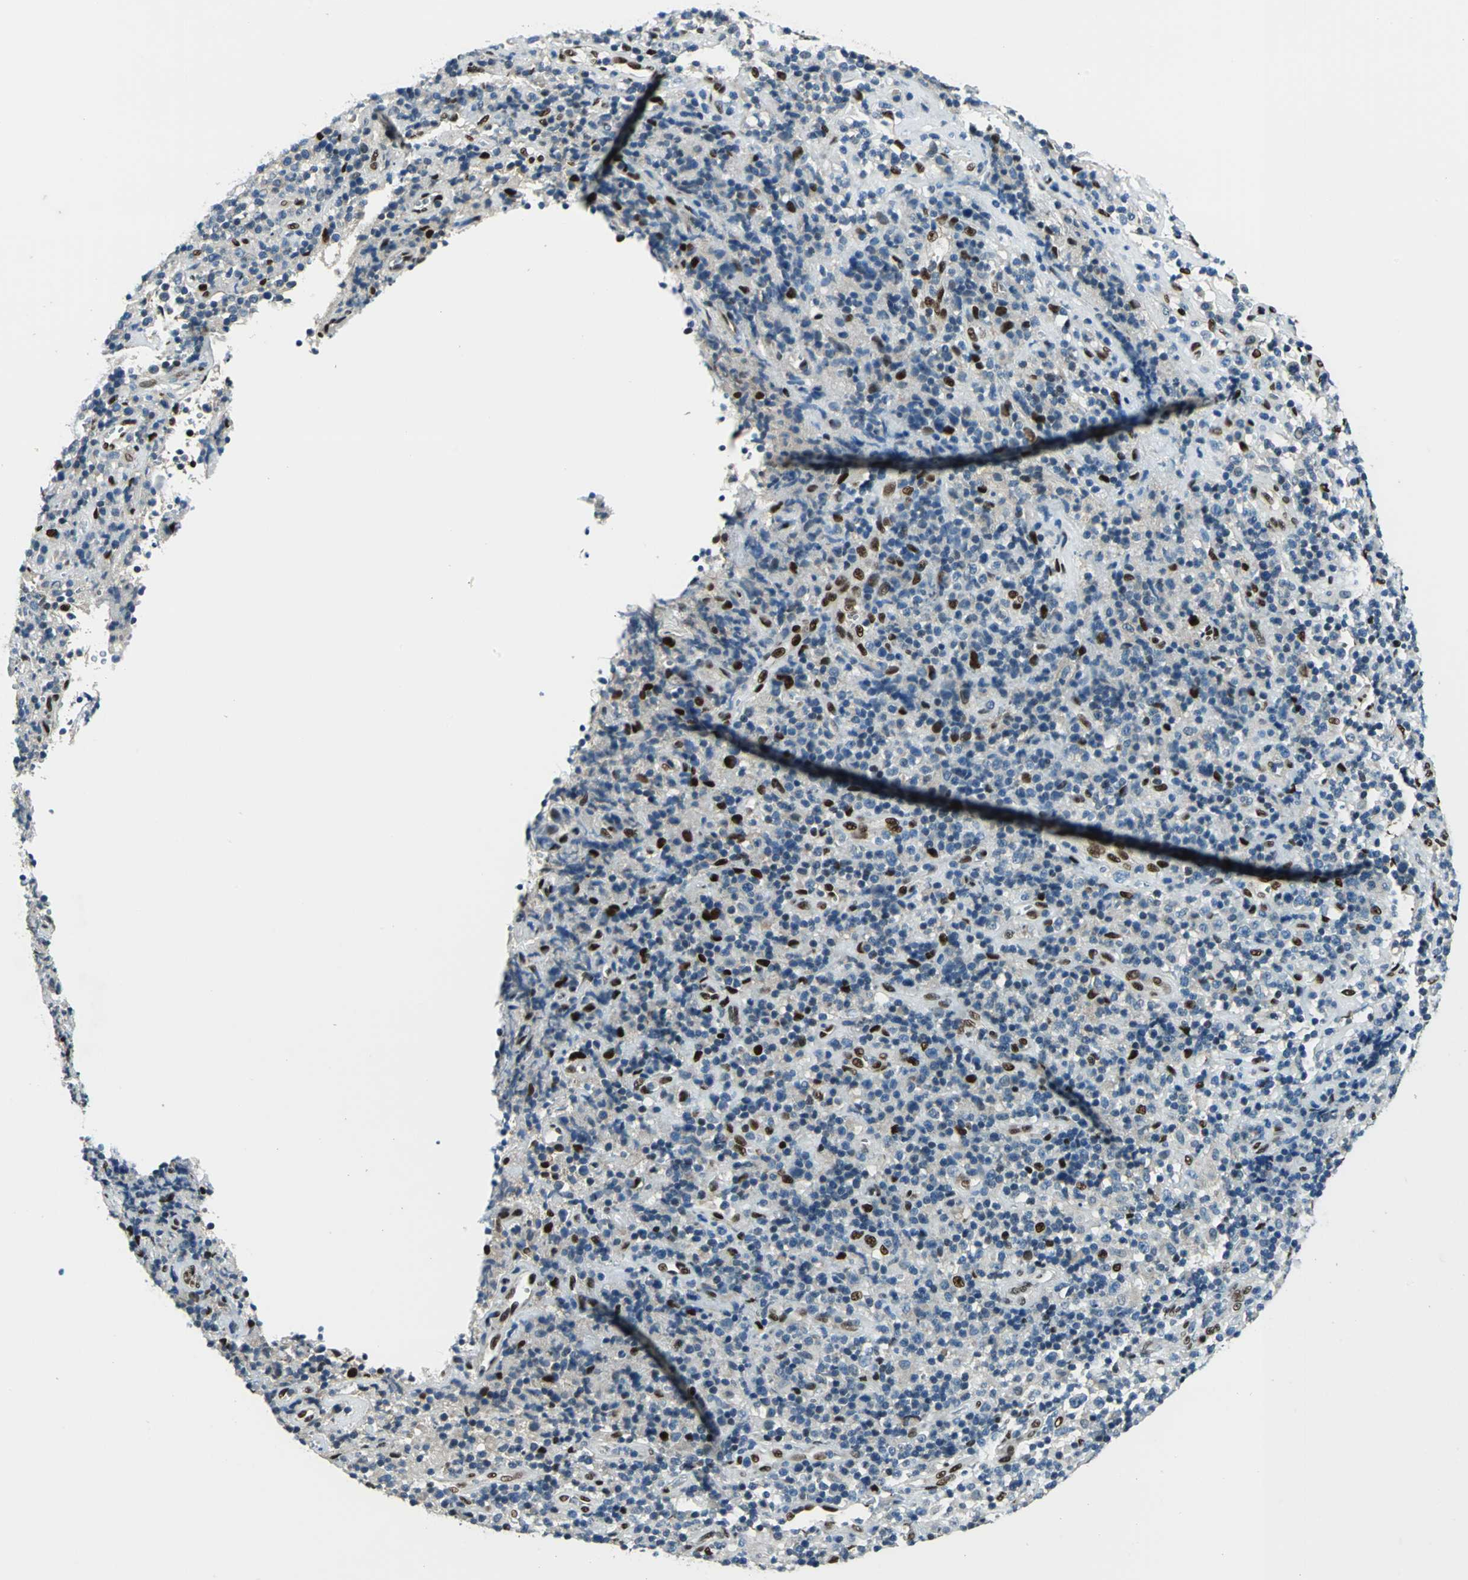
{"staining": {"intensity": "strong", "quantity": "<25%", "location": "nuclear"}, "tissue": "lymphoma", "cell_type": "Tumor cells", "image_type": "cancer", "snomed": [{"axis": "morphology", "description": "Hodgkin's disease, NOS"}, {"axis": "topography", "description": "Lymph node"}], "caption": "Immunohistochemistry histopathology image of neoplastic tissue: lymphoma stained using immunohistochemistry (IHC) displays medium levels of strong protein expression localized specifically in the nuclear of tumor cells, appearing as a nuclear brown color.", "gene": "NFIA", "patient": {"sex": "male", "age": 65}}